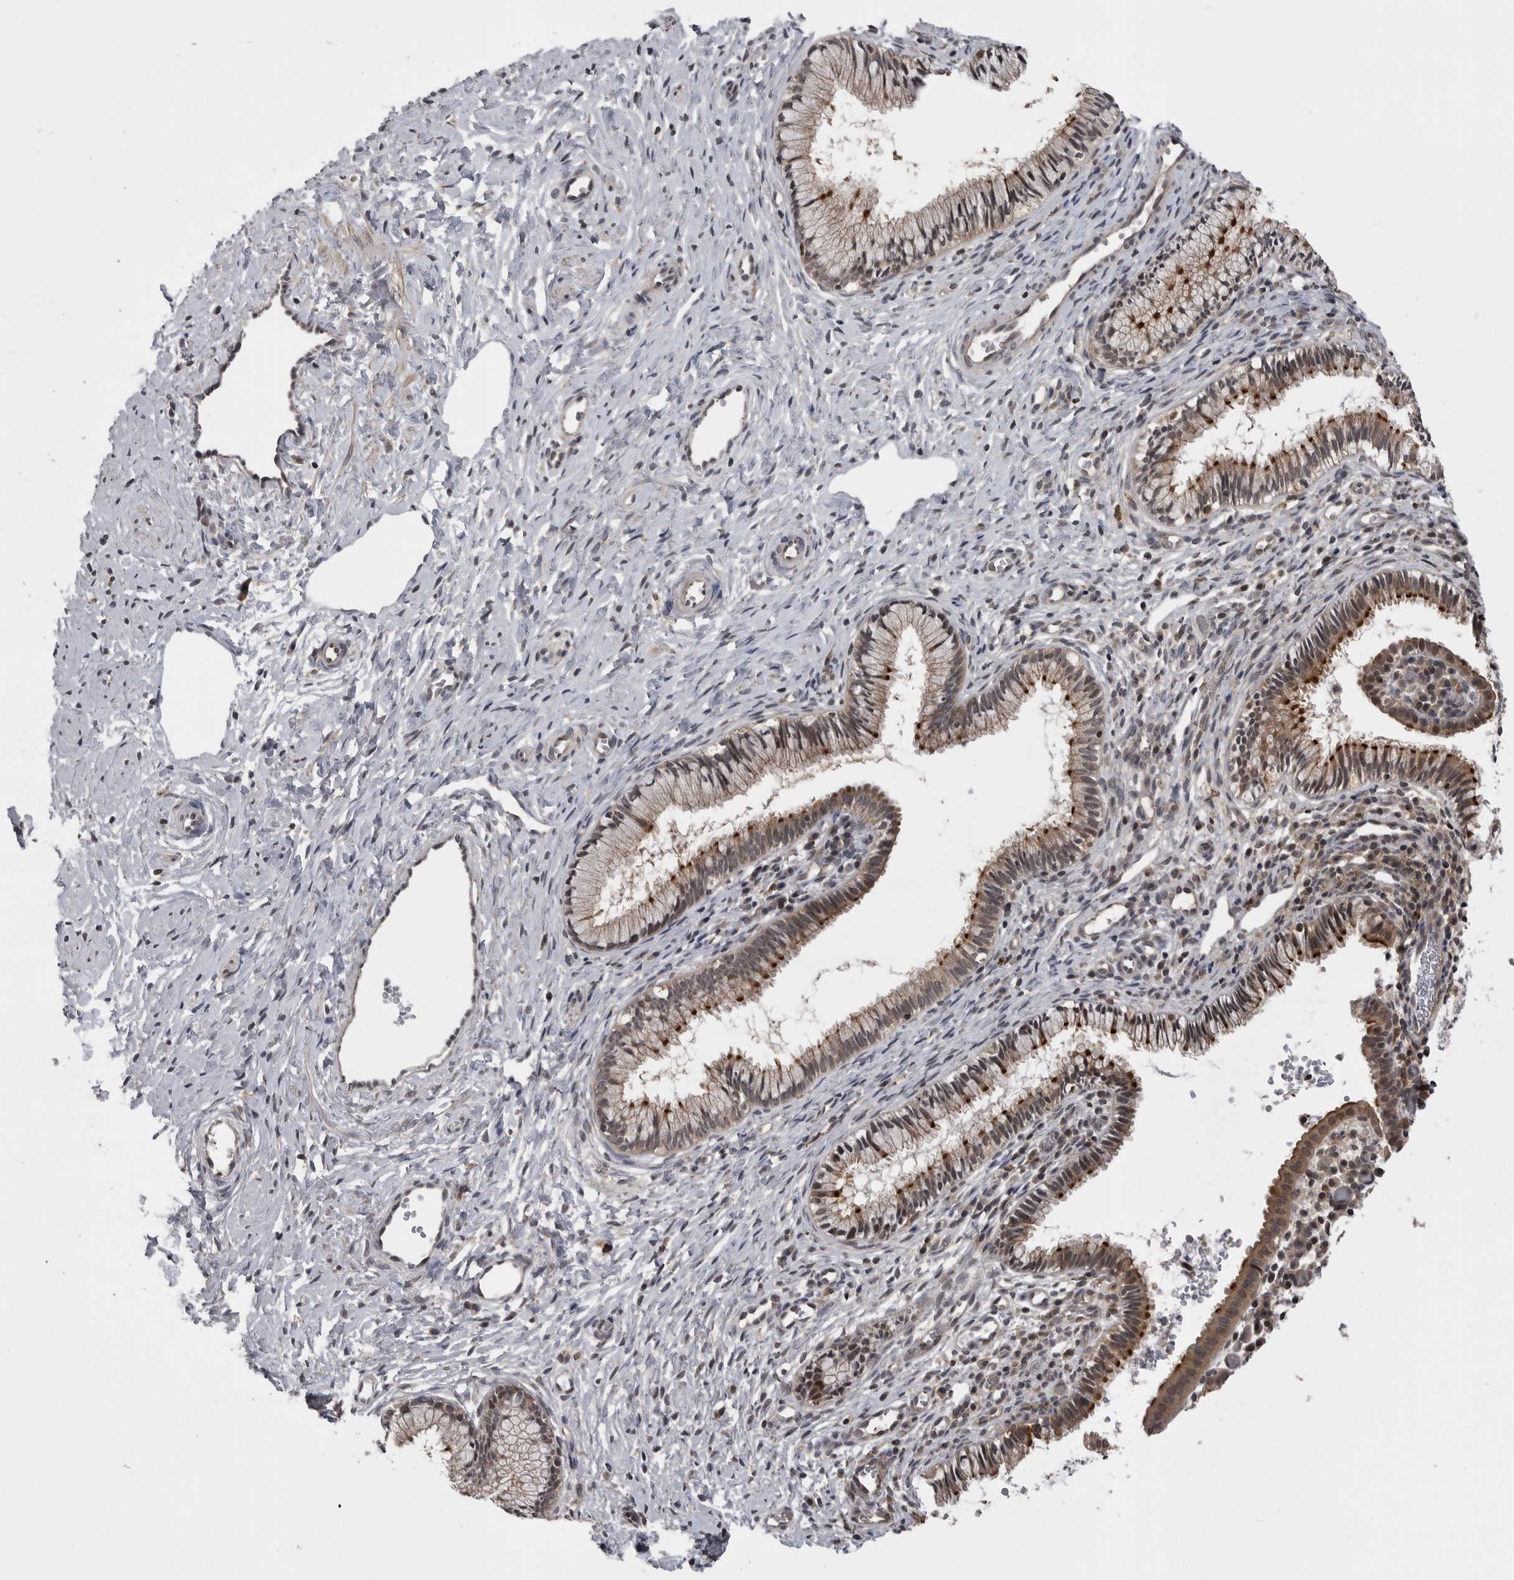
{"staining": {"intensity": "strong", "quantity": "<25%", "location": "cytoplasmic/membranous"}, "tissue": "cervix", "cell_type": "Glandular cells", "image_type": "normal", "snomed": [{"axis": "morphology", "description": "Normal tissue, NOS"}, {"axis": "topography", "description": "Cervix"}], "caption": "Brown immunohistochemical staining in unremarkable human cervix exhibits strong cytoplasmic/membranous staining in approximately <25% of glandular cells. (DAB (3,3'-diaminobenzidine) = brown stain, brightfield microscopy at high magnification).", "gene": "AOAH", "patient": {"sex": "female", "age": 27}}